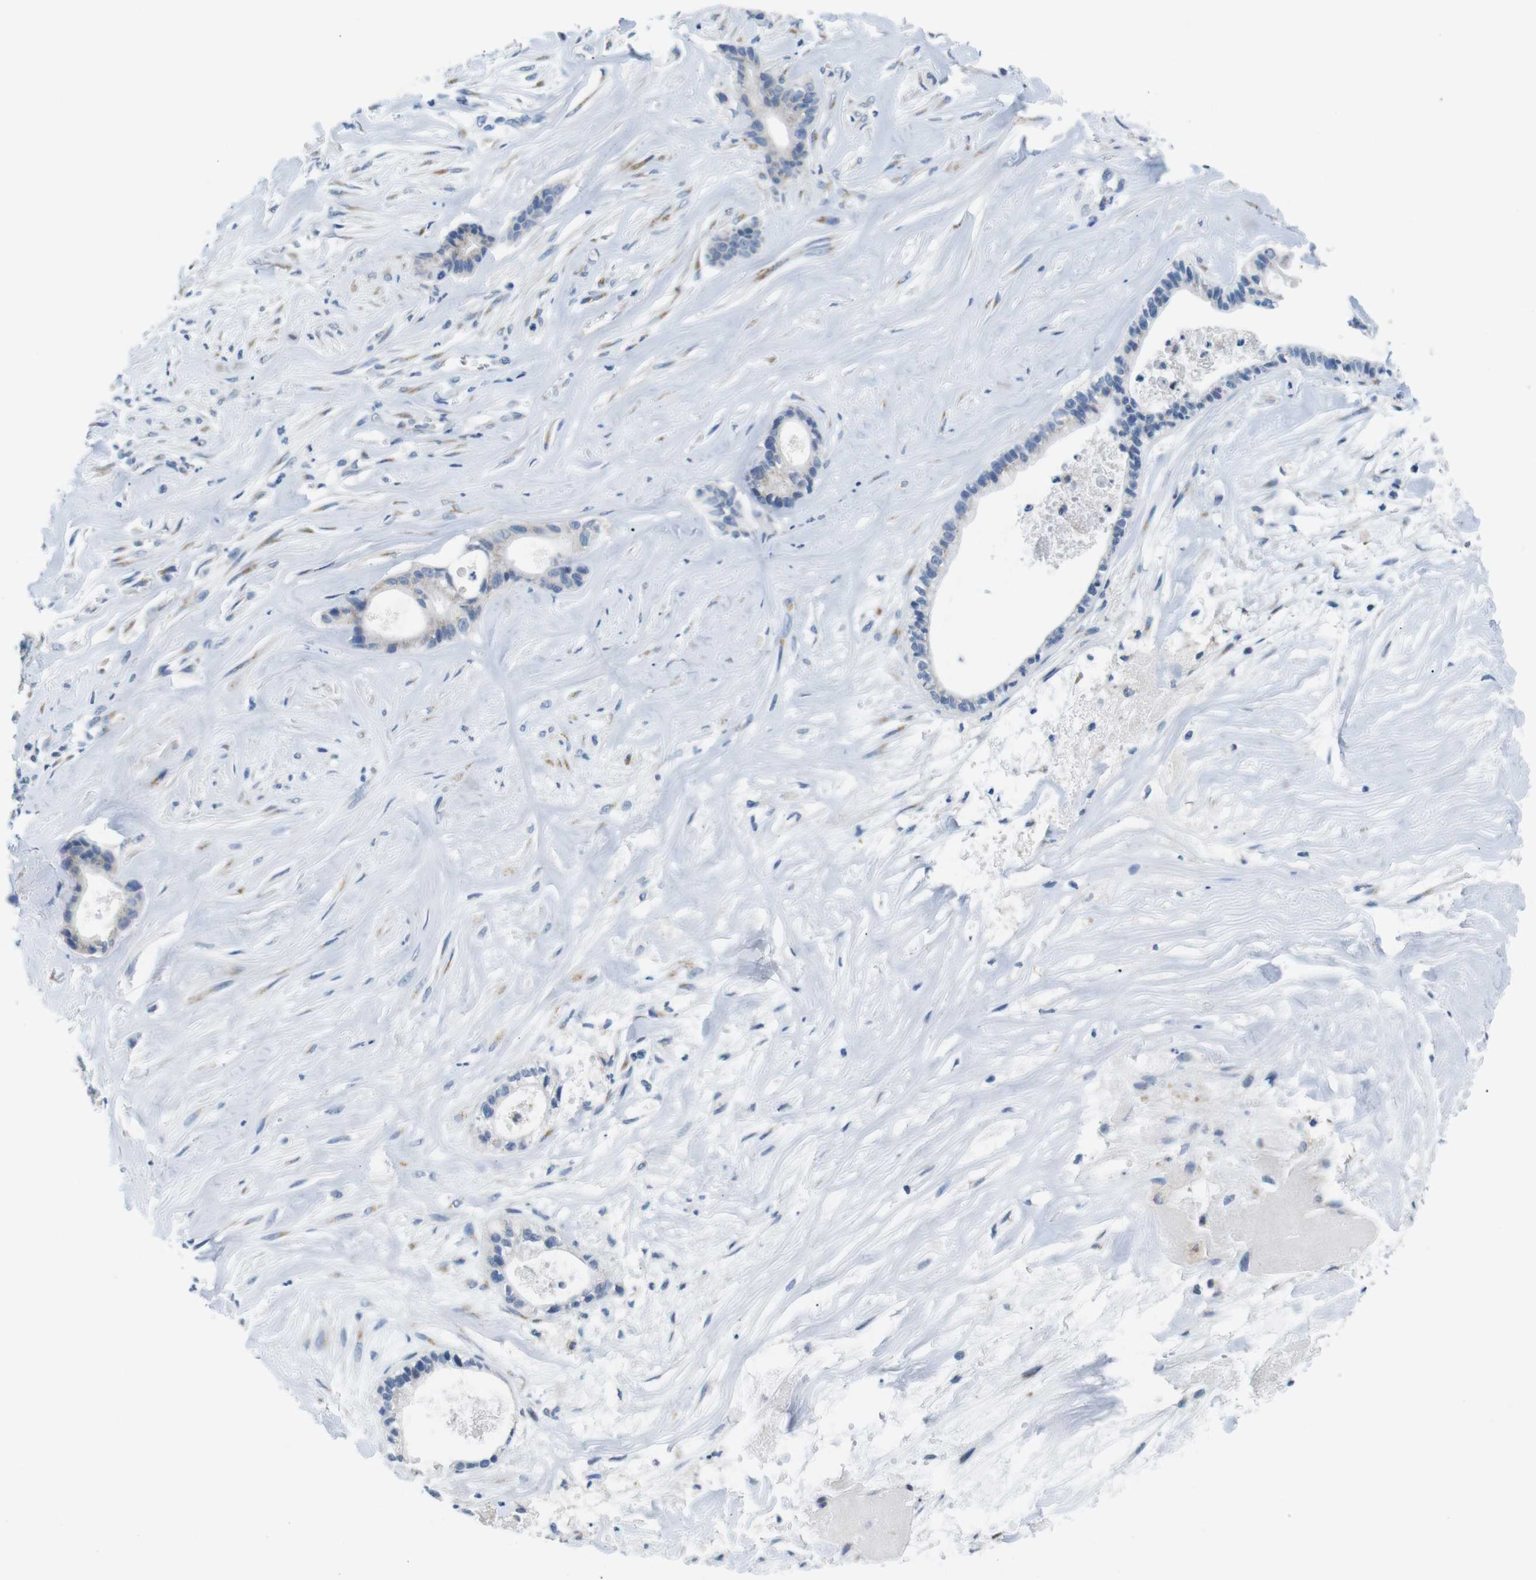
{"staining": {"intensity": "weak", "quantity": "<25%", "location": "cytoplasmic/membranous"}, "tissue": "liver cancer", "cell_type": "Tumor cells", "image_type": "cancer", "snomed": [{"axis": "morphology", "description": "Cholangiocarcinoma"}, {"axis": "topography", "description": "Liver"}], "caption": "Immunohistochemical staining of human cholangiocarcinoma (liver) reveals no significant staining in tumor cells. (DAB (3,3'-diaminobenzidine) immunohistochemistry, high magnification).", "gene": "GOLGA2", "patient": {"sex": "female", "age": 55}}